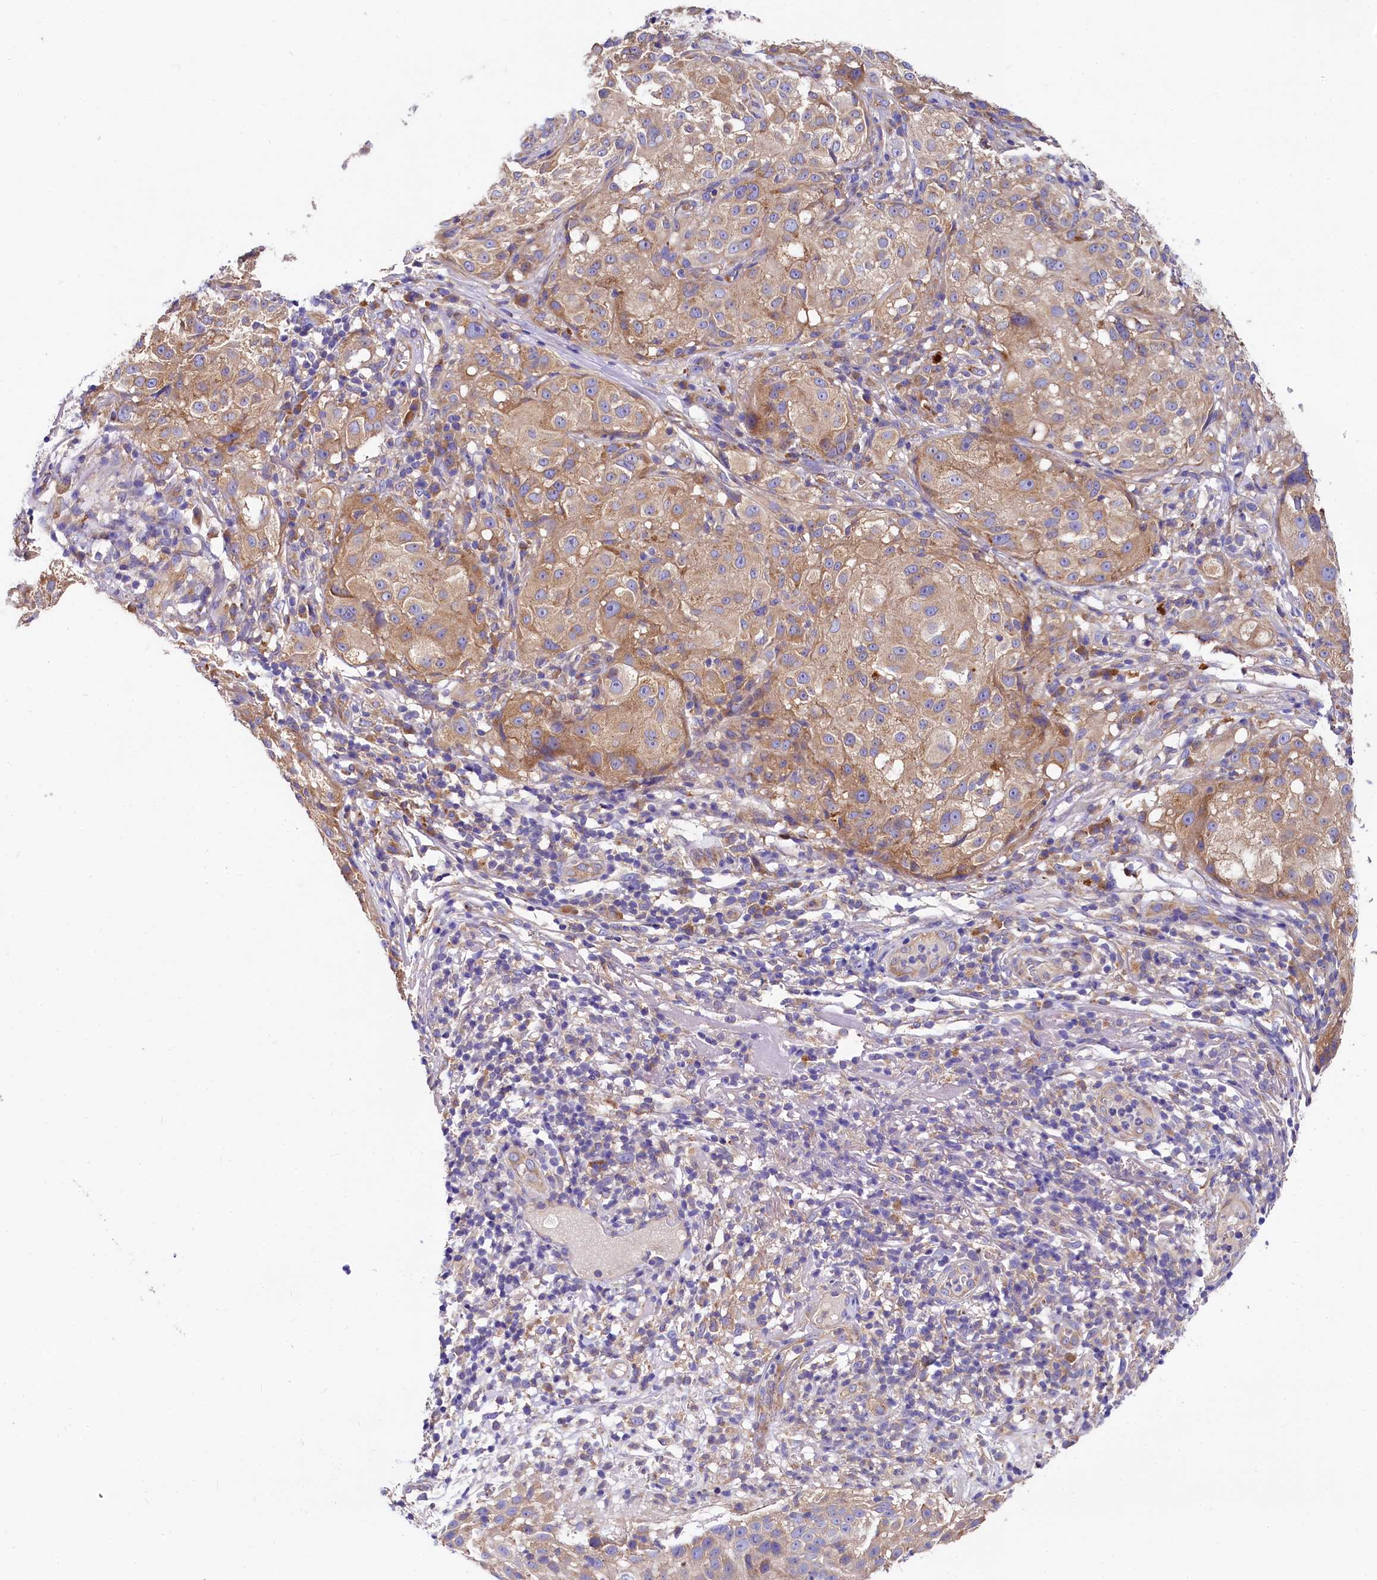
{"staining": {"intensity": "moderate", "quantity": ">75%", "location": "cytoplasmic/membranous"}, "tissue": "melanoma", "cell_type": "Tumor cells", "image_type": "cancer", "snomed": [{"axis": "morphology", "description": "Necrosis, NOS"}, {"axis": "morphology", "description": "Malignant melanoma, NOS"}, {"axis": "topography", "description": "Skin"}], "caption": "Protein staining demonstrates moderate cytoplasmic/membranous staining in about >75% of tumor cells in melanoma. (DAB (3,3'-diaminobenzidine) = brown stain, brightfield microscopy at high magnification).", "gene": "QARS1", "patient": {"sex": "female", "age": 87}}